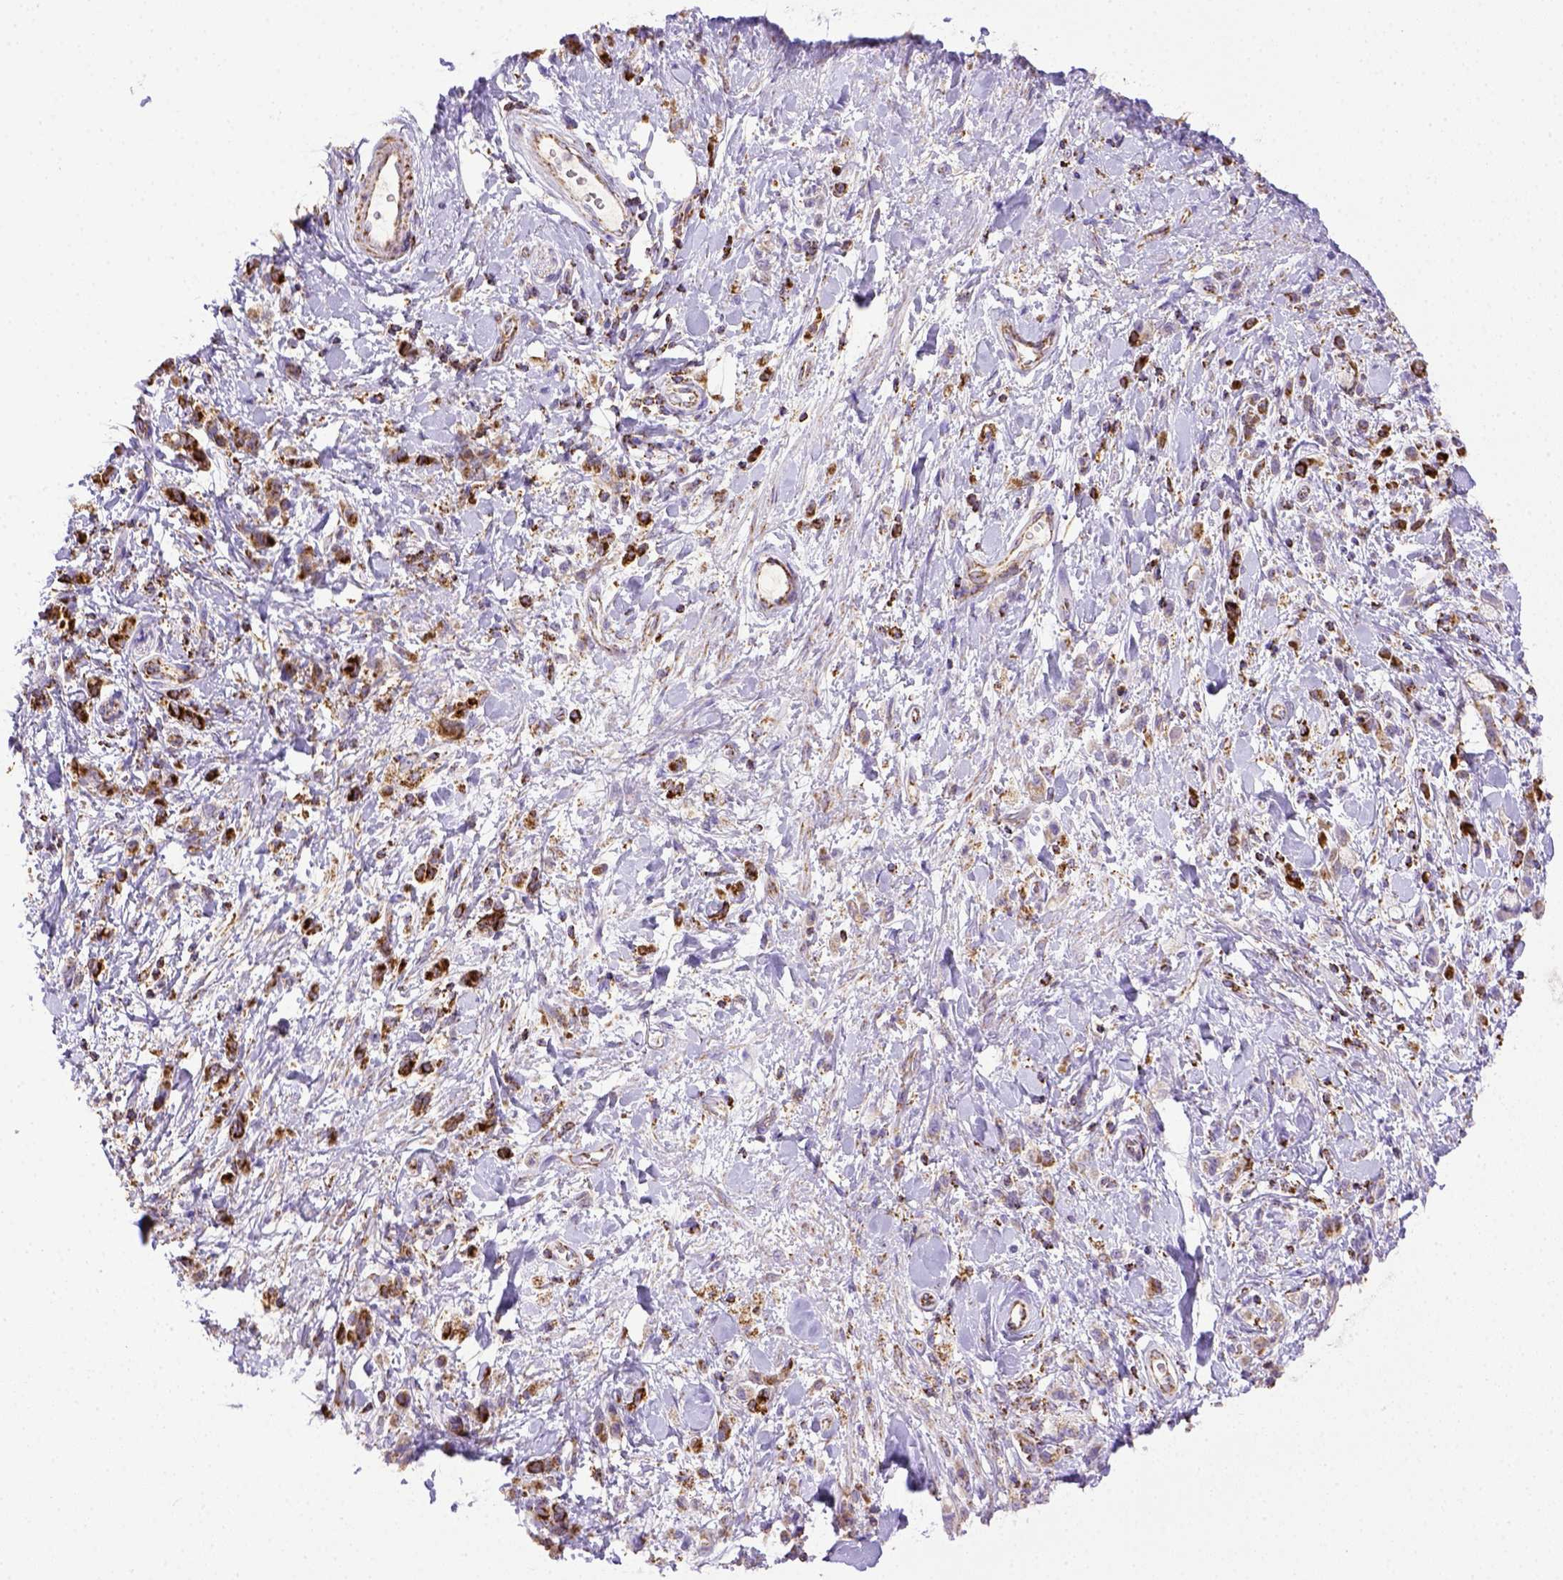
{"staining": {"intensity": "strong", "quantity": ">75%", "location": "cytoplasmic/membranous"}, "tissue": "stomach cancer", "cell_type": "Tumor cells", "image_type": "cancer", "snomed": [{"axis": "morphology", "description": "Adenocarcinoma, NOS"}, {"axis": "topography", "description": "Stomach"}], "caption": "Tumor cells show strong cytoplasmic/membranous expression in approximately >75% of cells in adenocarcinoma (stomach).", "gene": "MT-CO1", "patient": {"sex": "male", "age": 77}}